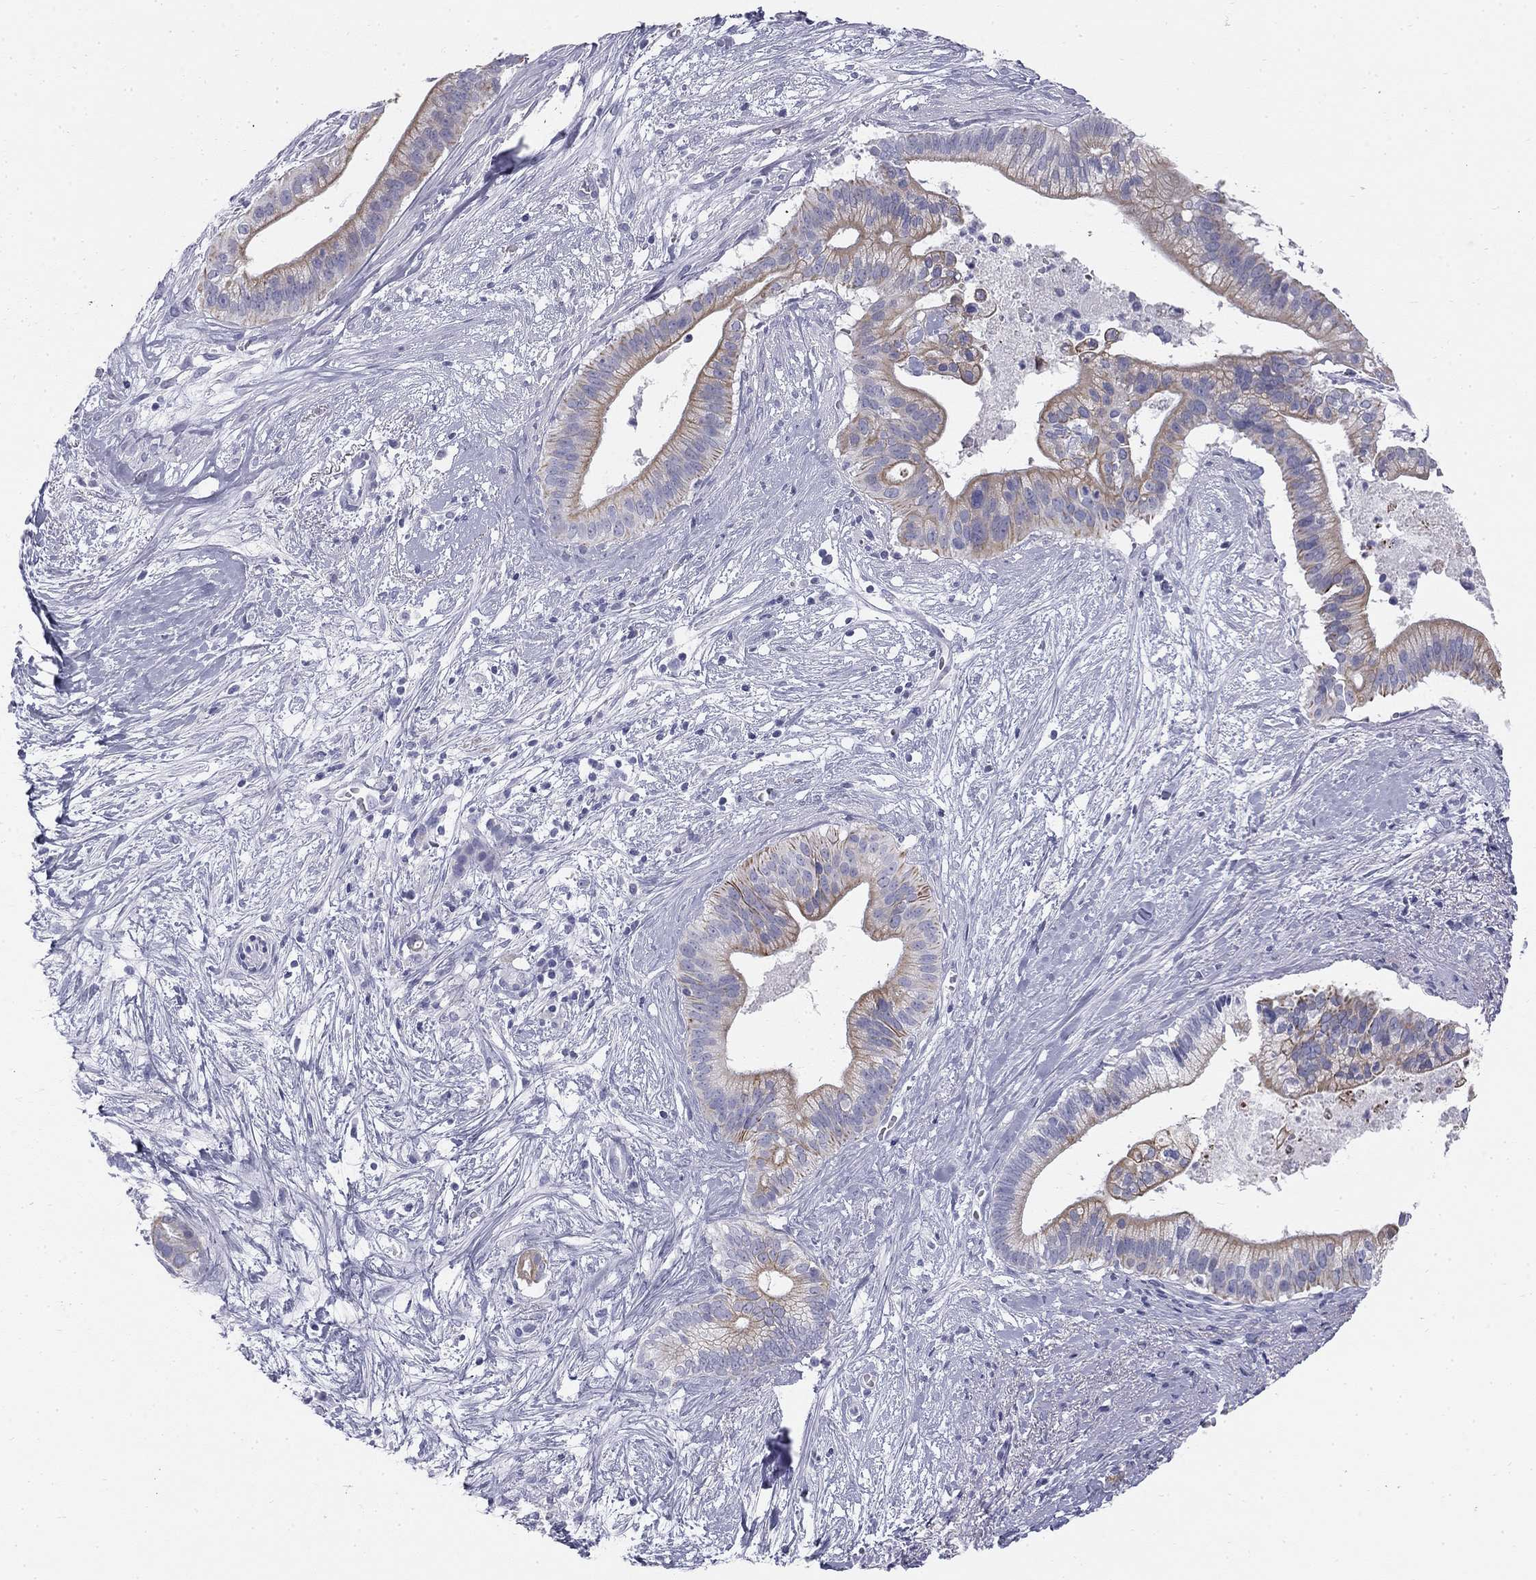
{"staining": {"intensity": "weak", "quantity": "25%-75%", "location": "cytoplasmic/membranous"}, "tissue": "pancreatic cancer", "cell_type": "Tumor cells", "image_type": "cancer", "snomed": [{"axis": "morphology", "description": "Adenocarcinoma, NOS"}, {"axis": "topography", "description": "Pancreas"}], "caption": "Protein expression analysis of pancreatic cancer shows weak cytoplasmic/membranous positivity in about 25%-75% of tumor cells.", "gene": "SULT2B1", "patient": {"sex": "male", "age": 61}}